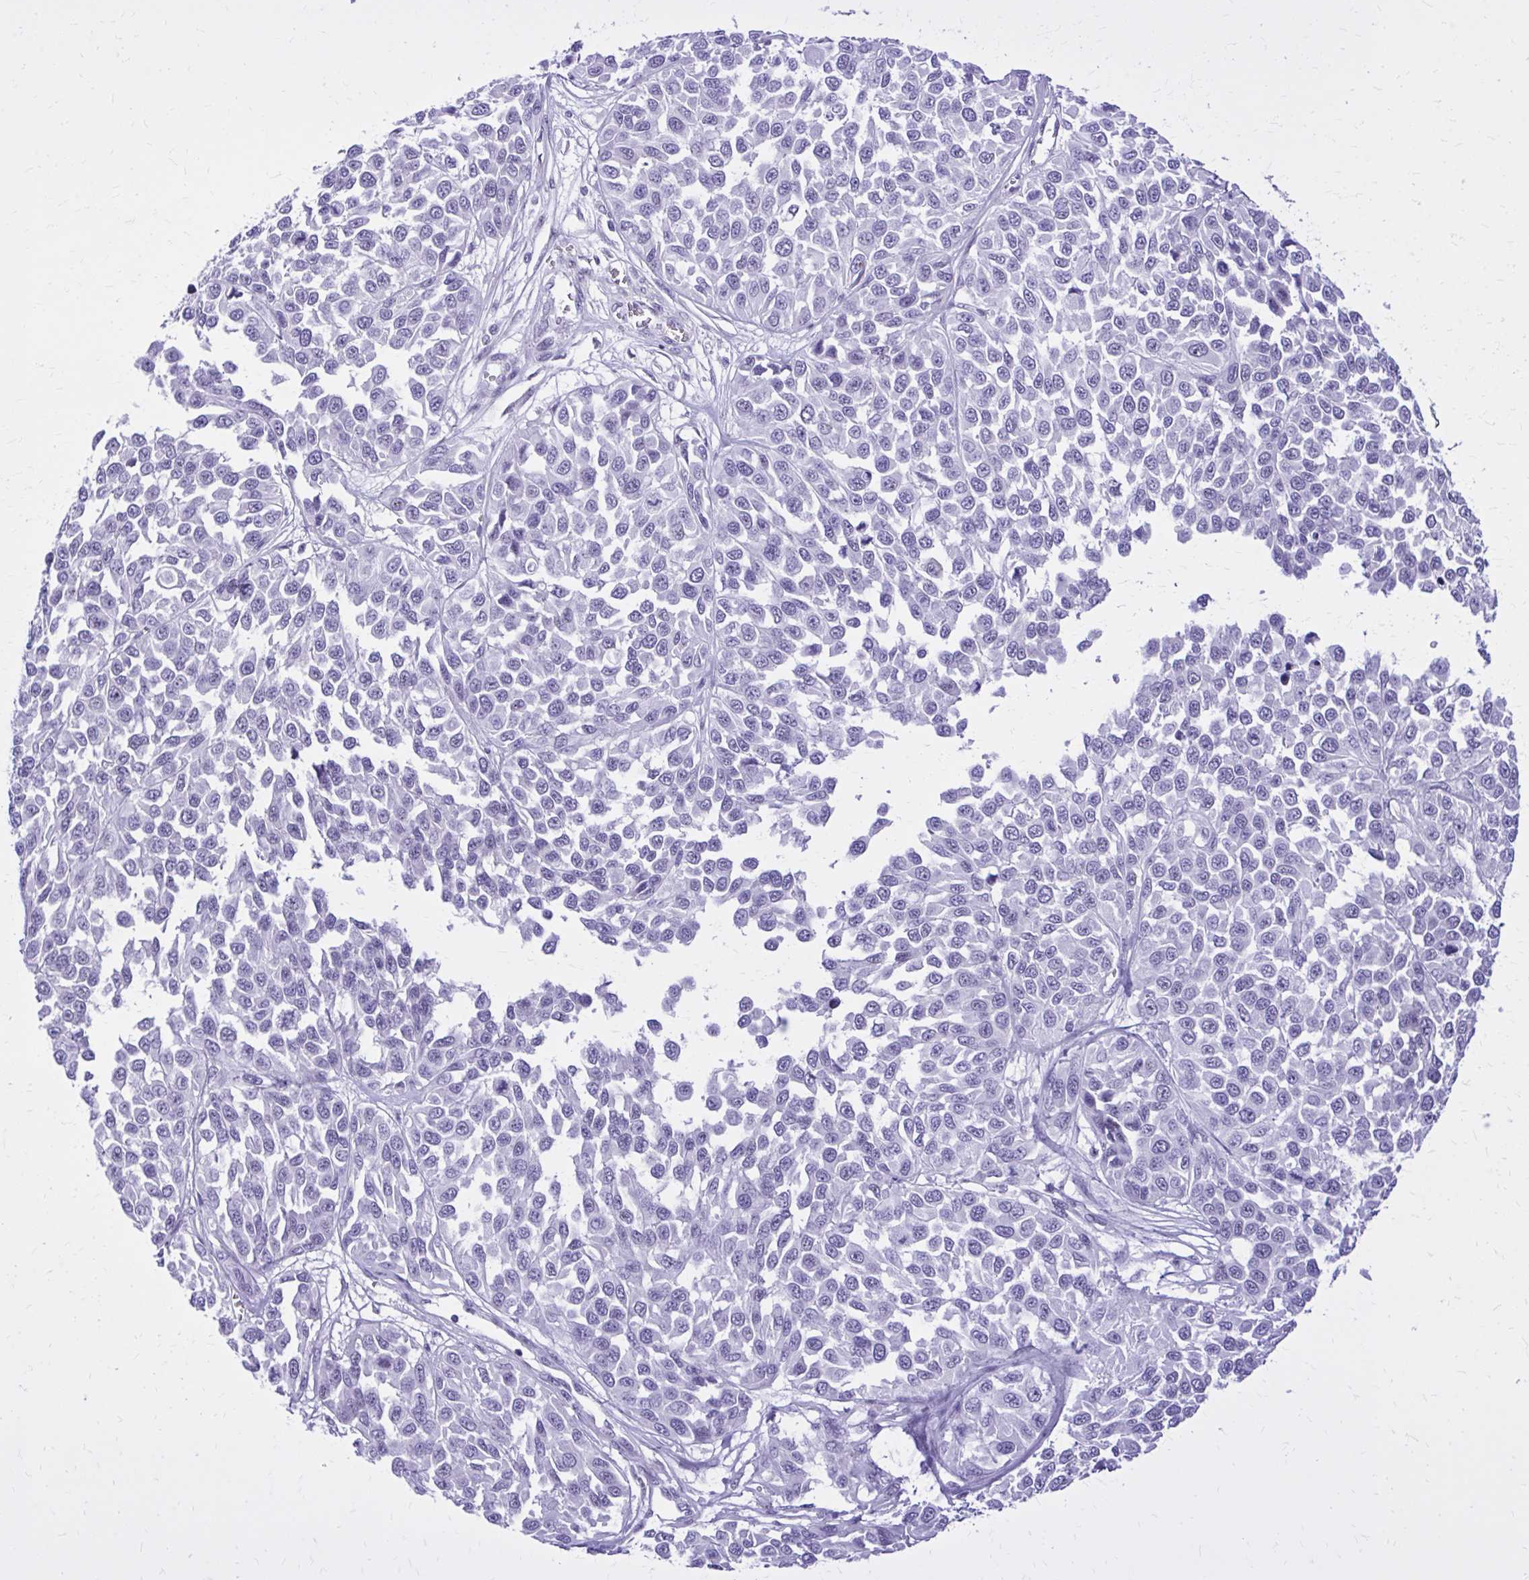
{"staining": {"intensity": "negative", "quantity": "none", "location": "none"}, "tissue": "melanoma", "cell_type": "Tumor cells", "image_type": "cancer", "snomed": [{"axis": "morphology", "description": "Malignant melanoma, NOS"}, {"axis": "topography", "description": "Skin"}], "caption": "IHC micrograph of neoplastic tissue: malignant melanoma stained with DAB shows no significant protein positivity in tumor cells.", "gene": "RASL11B", "patient": {"sex": "male", "age": 62}}